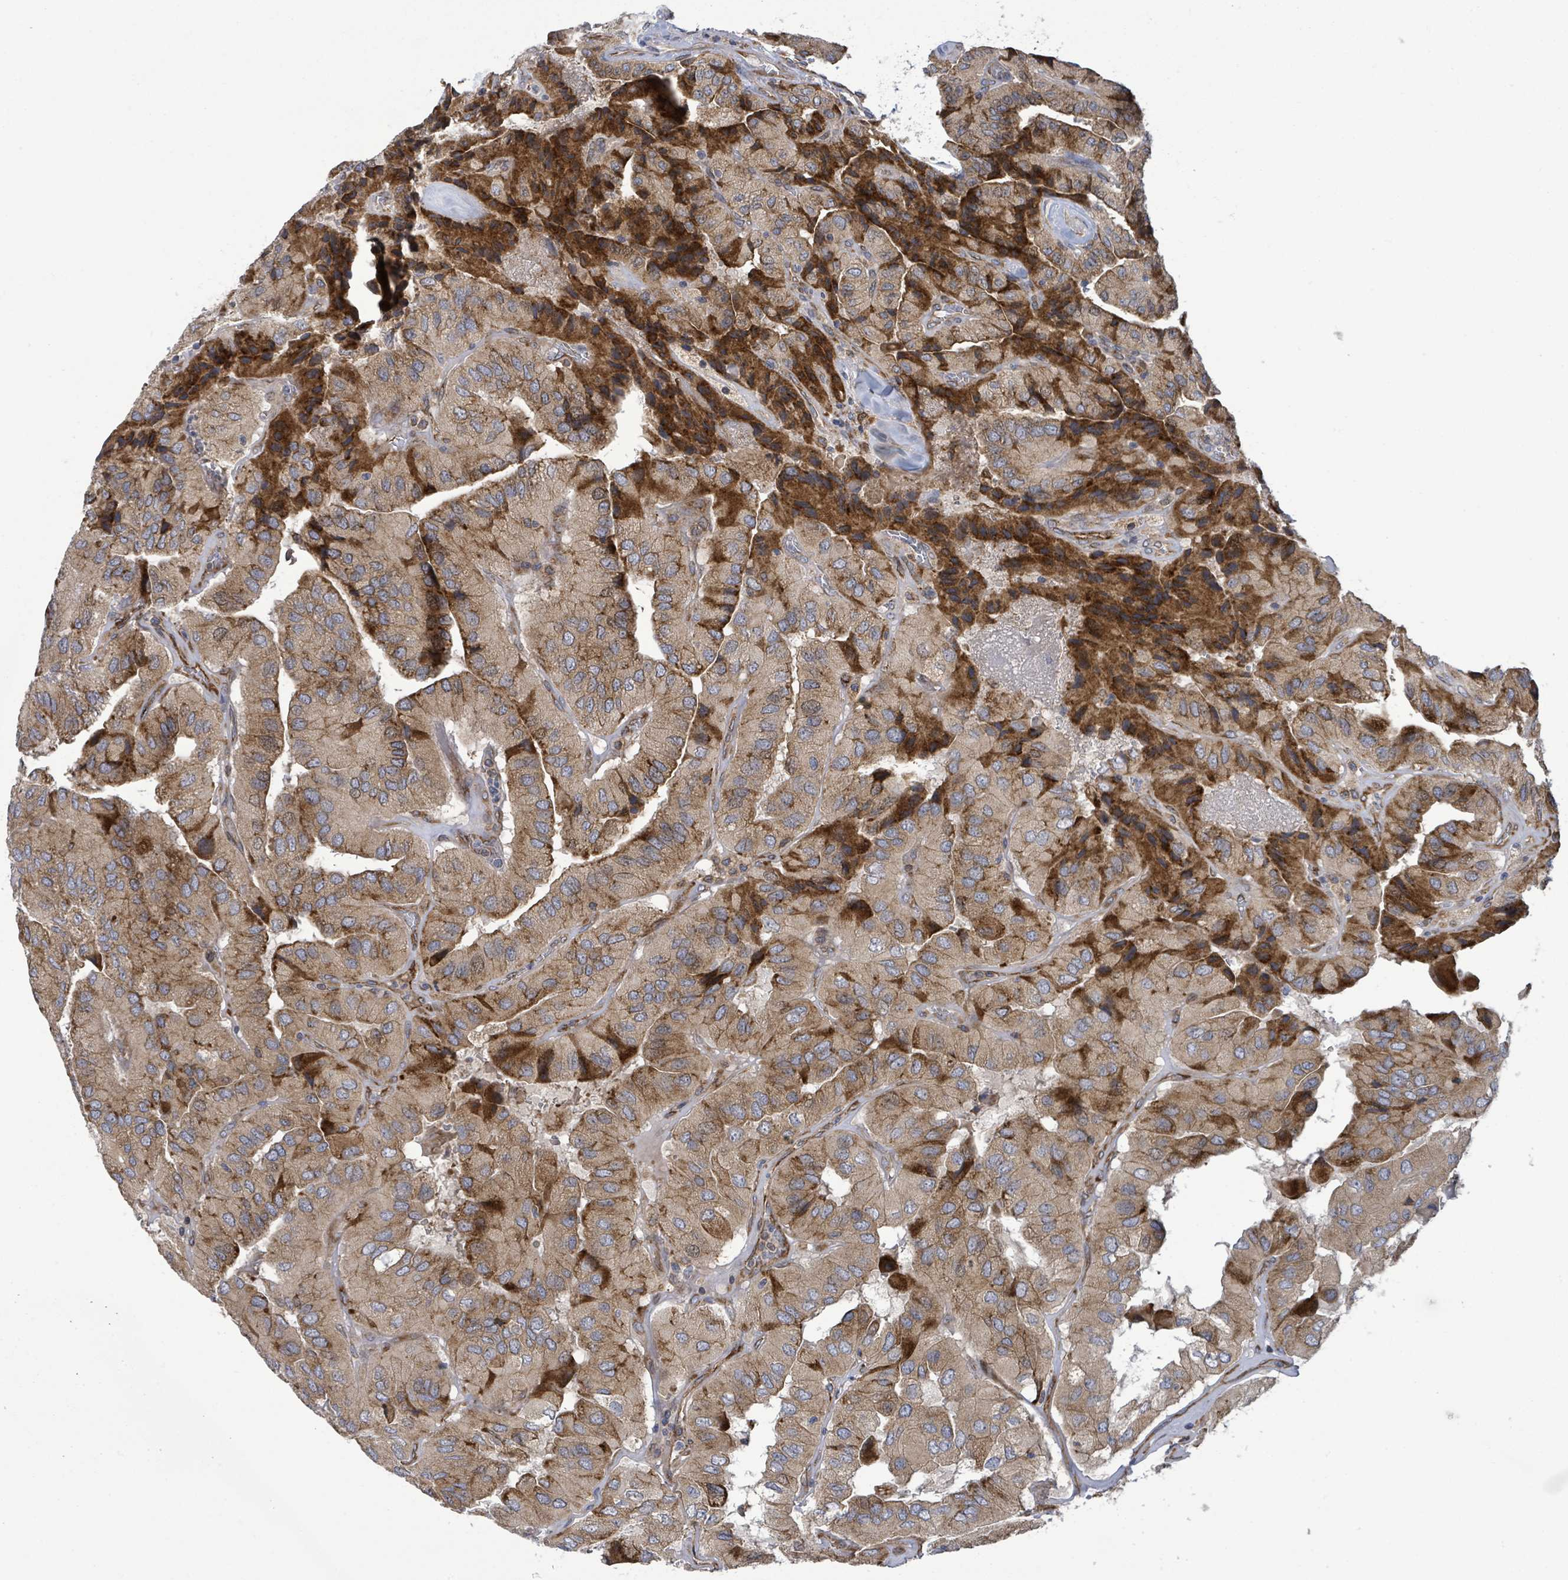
{"staining": {"intensity": "moderate", "quantity": ">75%", "location": "cytoplasmic/membranous"}, "tissue": "thyroid cancer", "cell_type": "Tumor cells", "image_type": "cancer", "snomed": [{"axis": "morphology", "description": "Normal tissue, NOS"}, {"axis": "morphology", "description": "Papillary adenocarcinoma, NOS"}, {"axis": "topography", "description": "Thyroid gland"}], "caption": "Immunohistochemistry photomicrograph of neoplastic tissue: human papillary adenocarcinoma (thyroid) stained using immunohistochemistry (IHC) exhibits medium levels of moderate protein expression localized specifically in the cytoplasmic/membranous of tumor cells, appearing as a cytoplasmic/membranous brown color.", "gene": "NOMO1", "patient": {"sex": "female", "age": 59}}